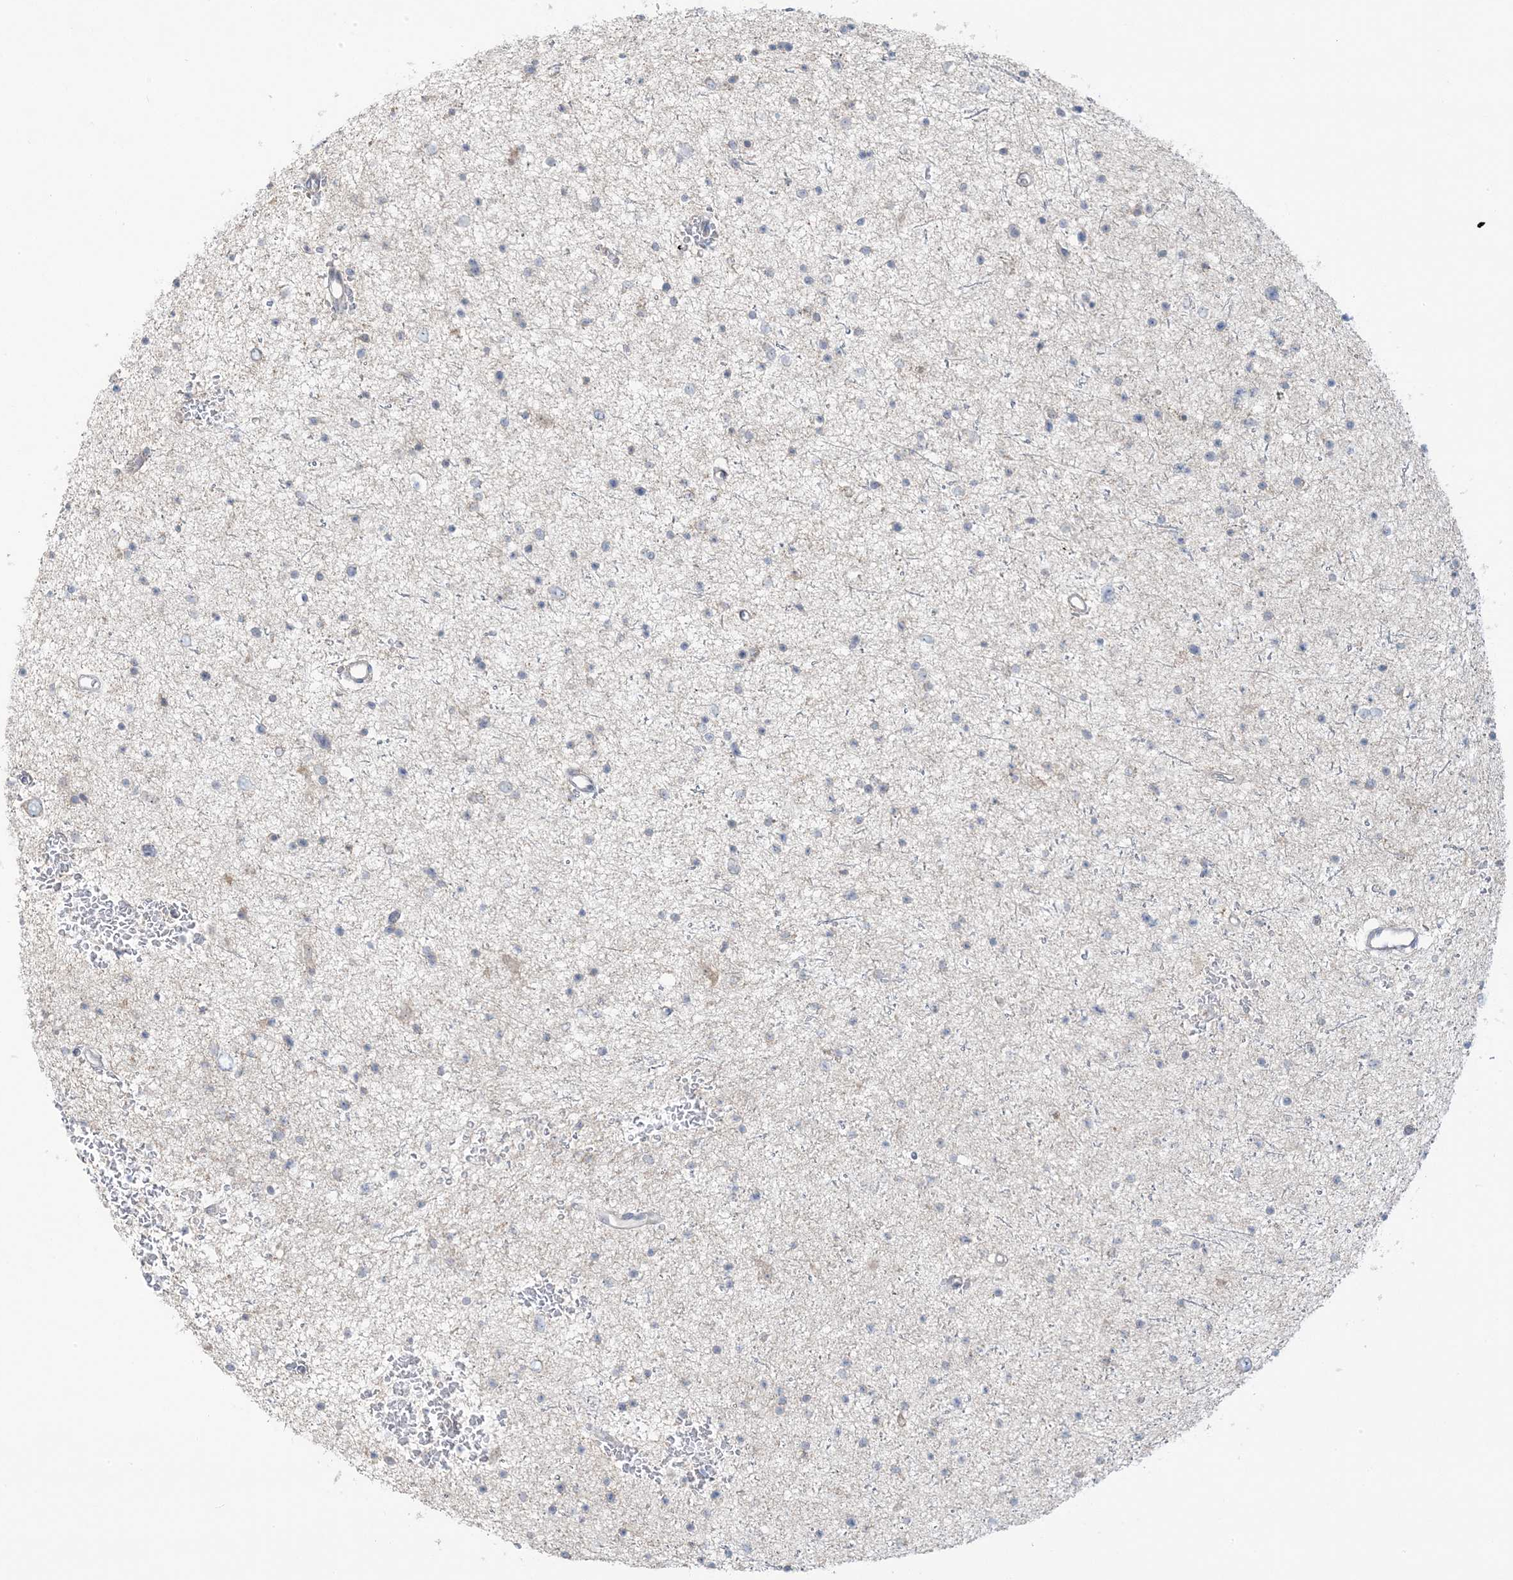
{"staining": {"intensity": "negative", "quantity": "none", "location": "none"}, "tissue": "glioma", "cell_type": "Tumor cells", "image_type": "cancer", "snomed": [{"axis": "morphology", "description": "Glioma, malignant, Low grade"}, {"axis": "topography", "description": "Cerebral cortex"}], "caption": "This histopathology image is of malignant low-grade glioma stained with IHC to label a protein in brown with the nuclei are counter-stained blue. There is no expression in tumor cells.", "gene": "EEFSEC", "patient": {"sex": "female", "age": 39}}